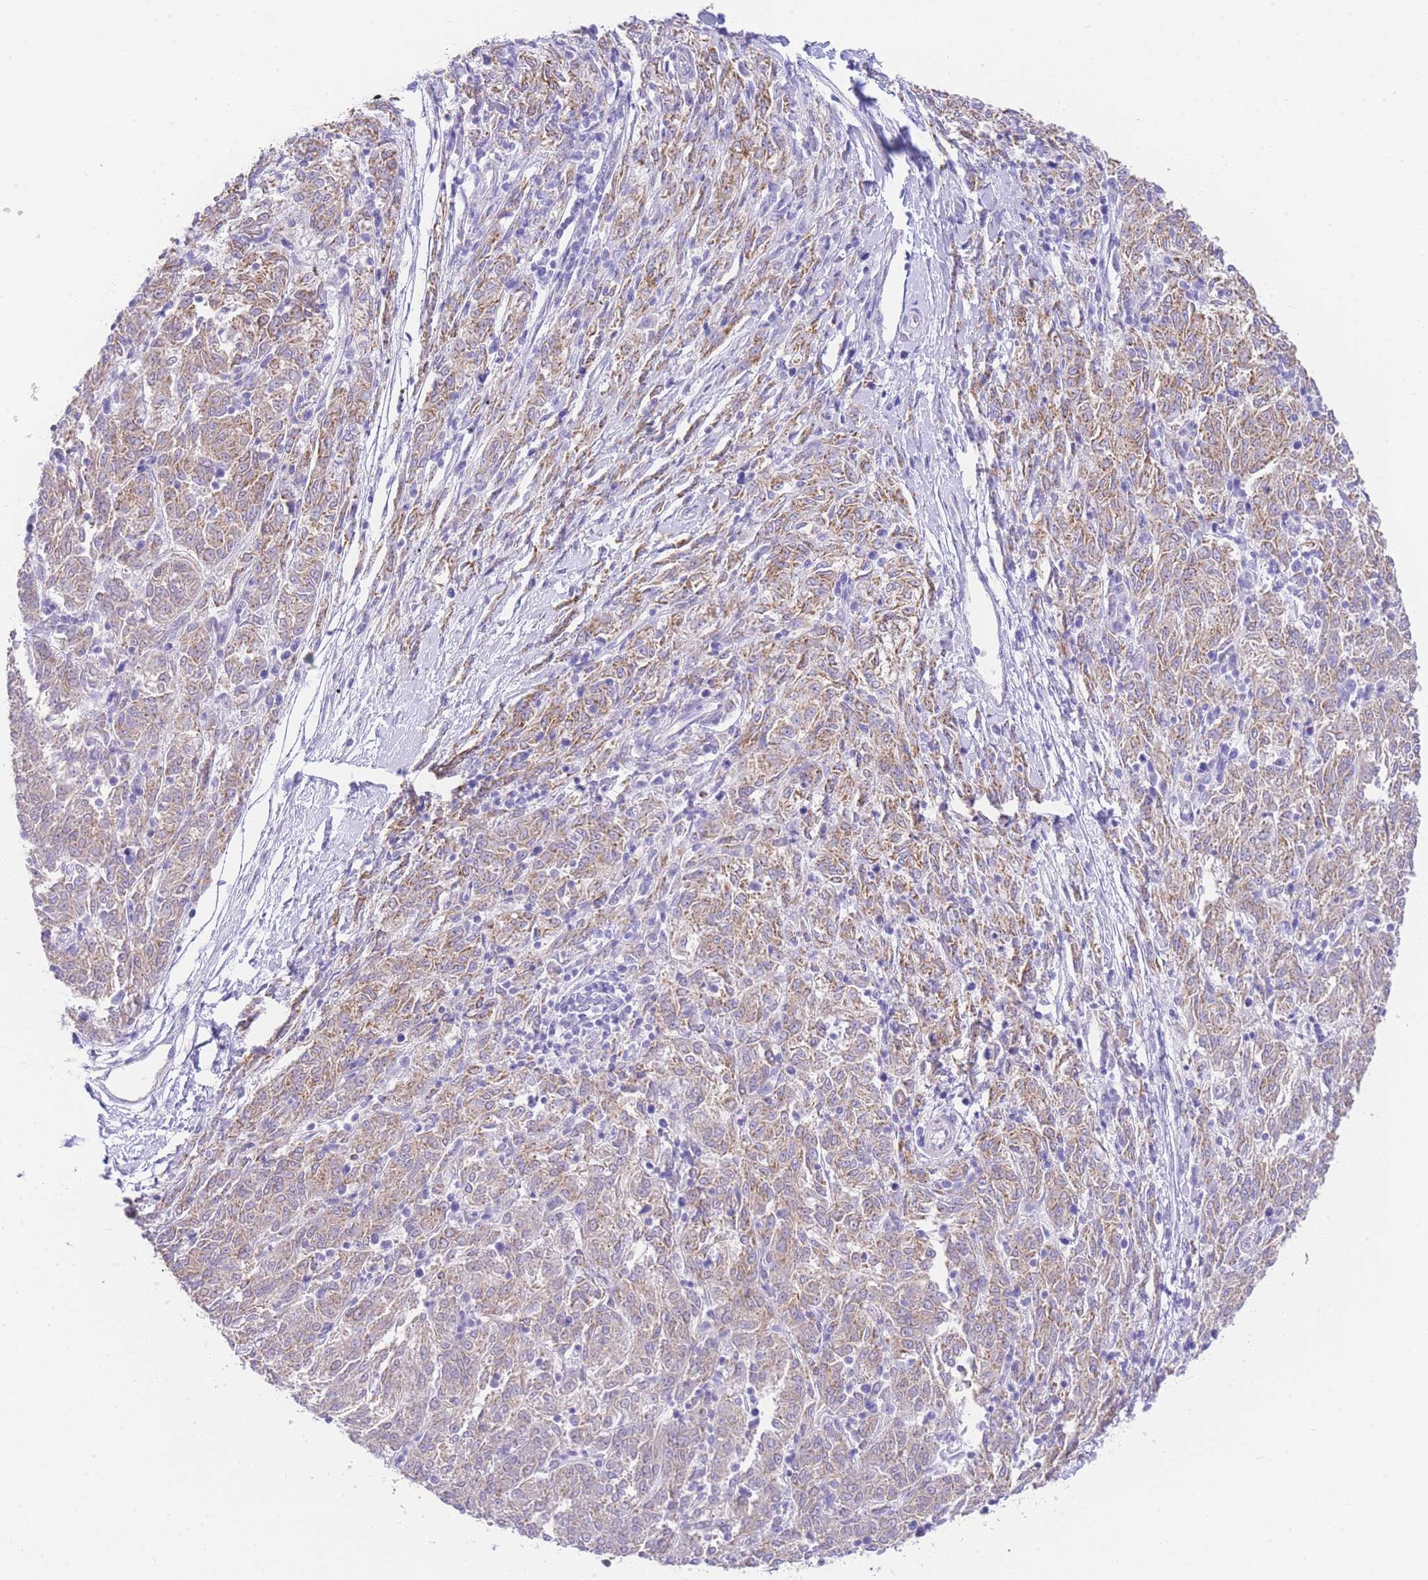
{"staining": {"intensity": "weak", "quantity": "25%-75%", "location": "cytoplasmic/membranous"}, "tissue": "melanoma", "cell_type": "Tumor cells", "image_type": "cancer", "snomed": [{"axis": "morphology", "description": "Malignant melanoma, NOS"}, {"axis": "topography", "description": "Skin"}], "caption": "Protein staining of malignant melanoma tissue displays weak cytoplasmic/membranous expression in about 25%-75% of tumor cells.", "gene": "ACSM4", "patient": {"sex": "female", "age": 72}}